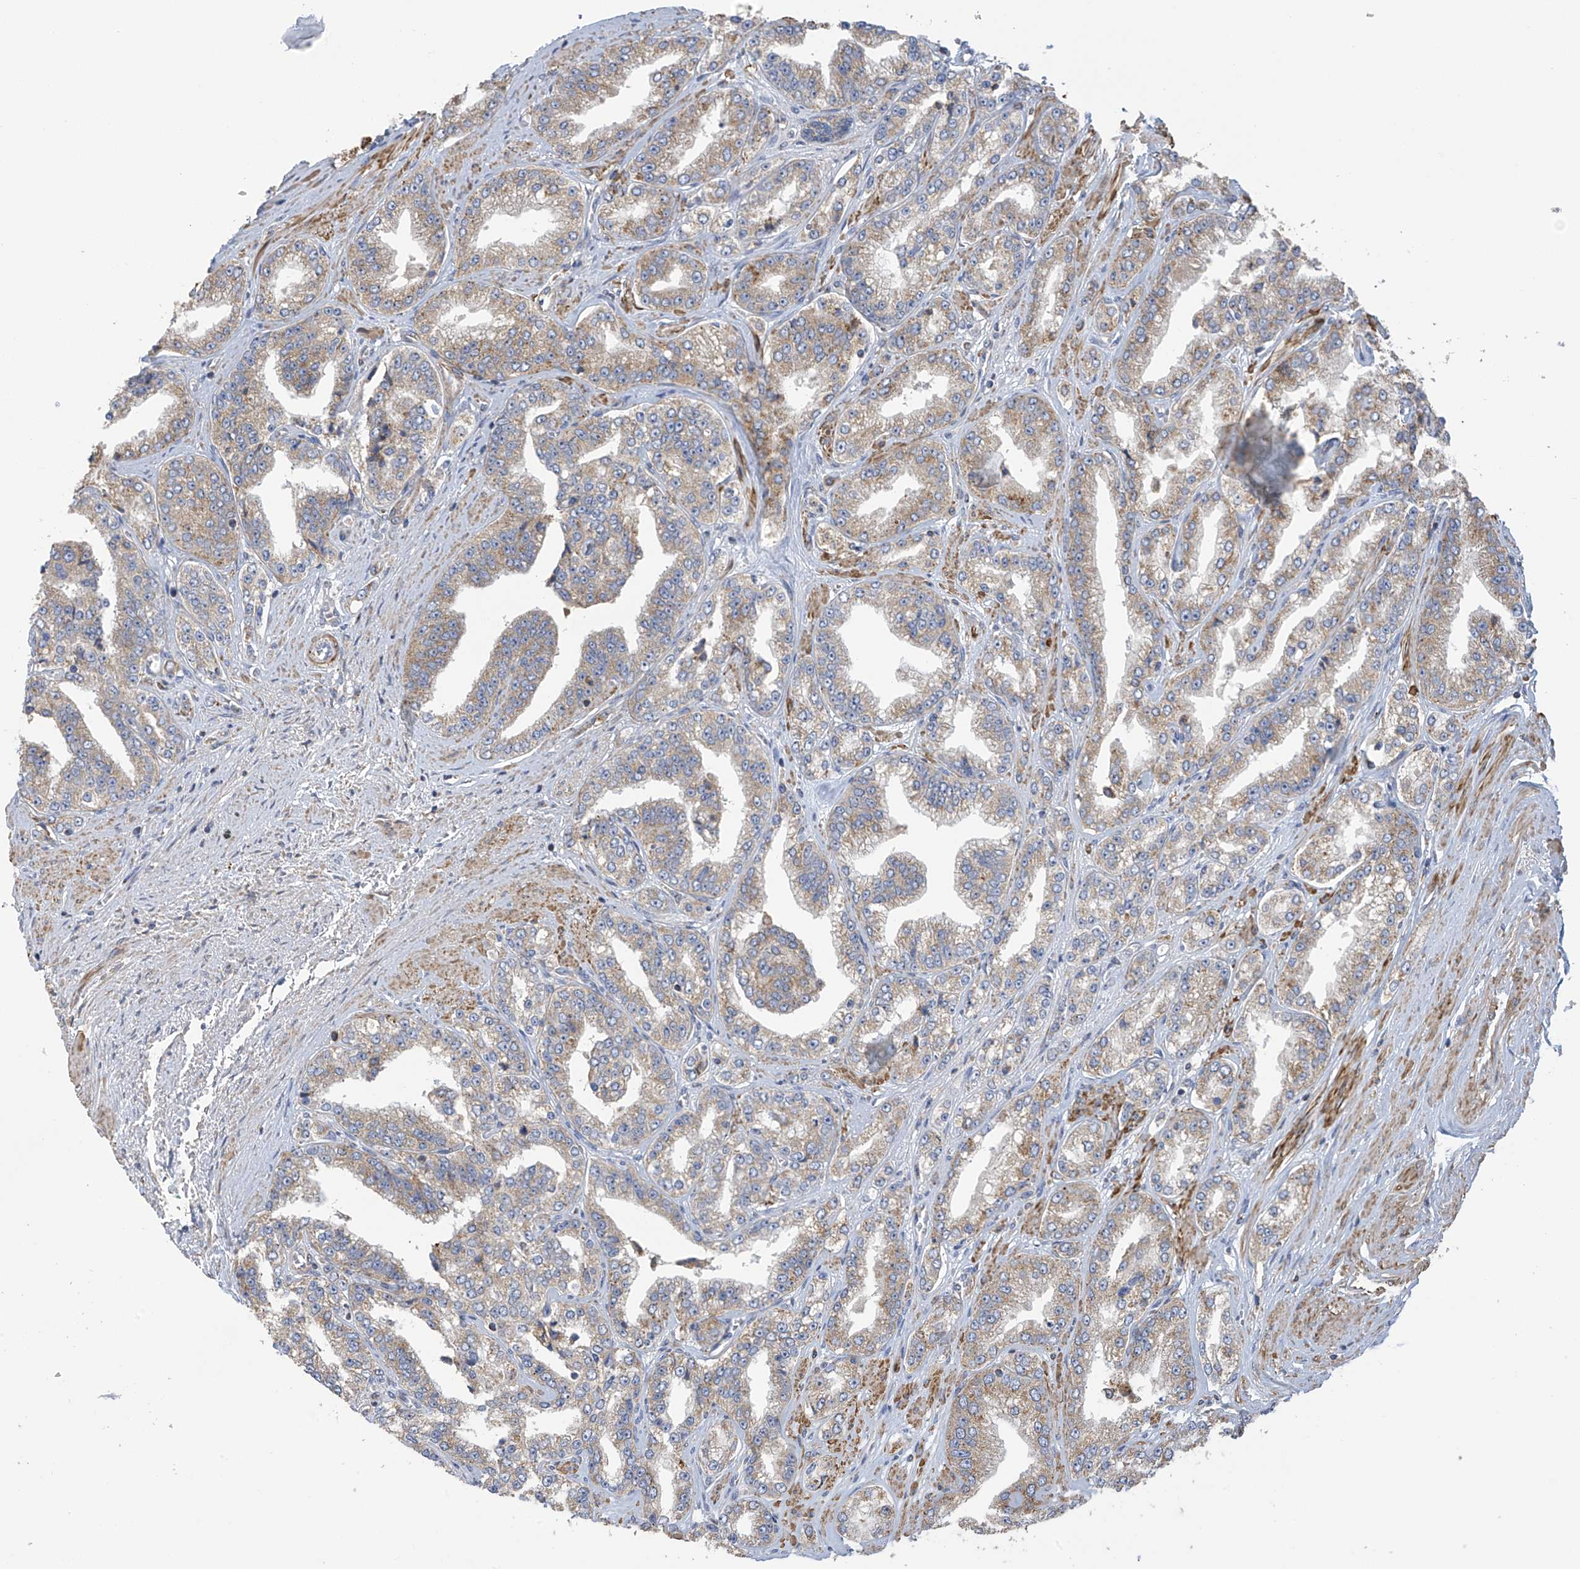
{"staining": {"intensity": "moderate", "quantity": "25%-75%", "location": "cytoplasmic/membranous"}, "tissue": "prostate cancer", "cell_type": "Tumor cells", "image_type": "cancer", "snomed": [{"axis": "morphology", "description": "Adenocarcinoma, High grade"}, {"axis": "topography", "description": "Prostate"}], "caption": "IHC (DAB (3,3'-diaminobenzidine)) staining of human prostate high-grade adenocarcinoma reveals moderate cytoplasmic/membranous protein staining in approximately 25%-75% of tumor cells. The staining is performed using DAB brown chromogen to label protein expression. The nuclei are counter-stained blue using hematoxylin.", "gene": "ITM2B", "patient": {"sex": "male", "age": 71}}